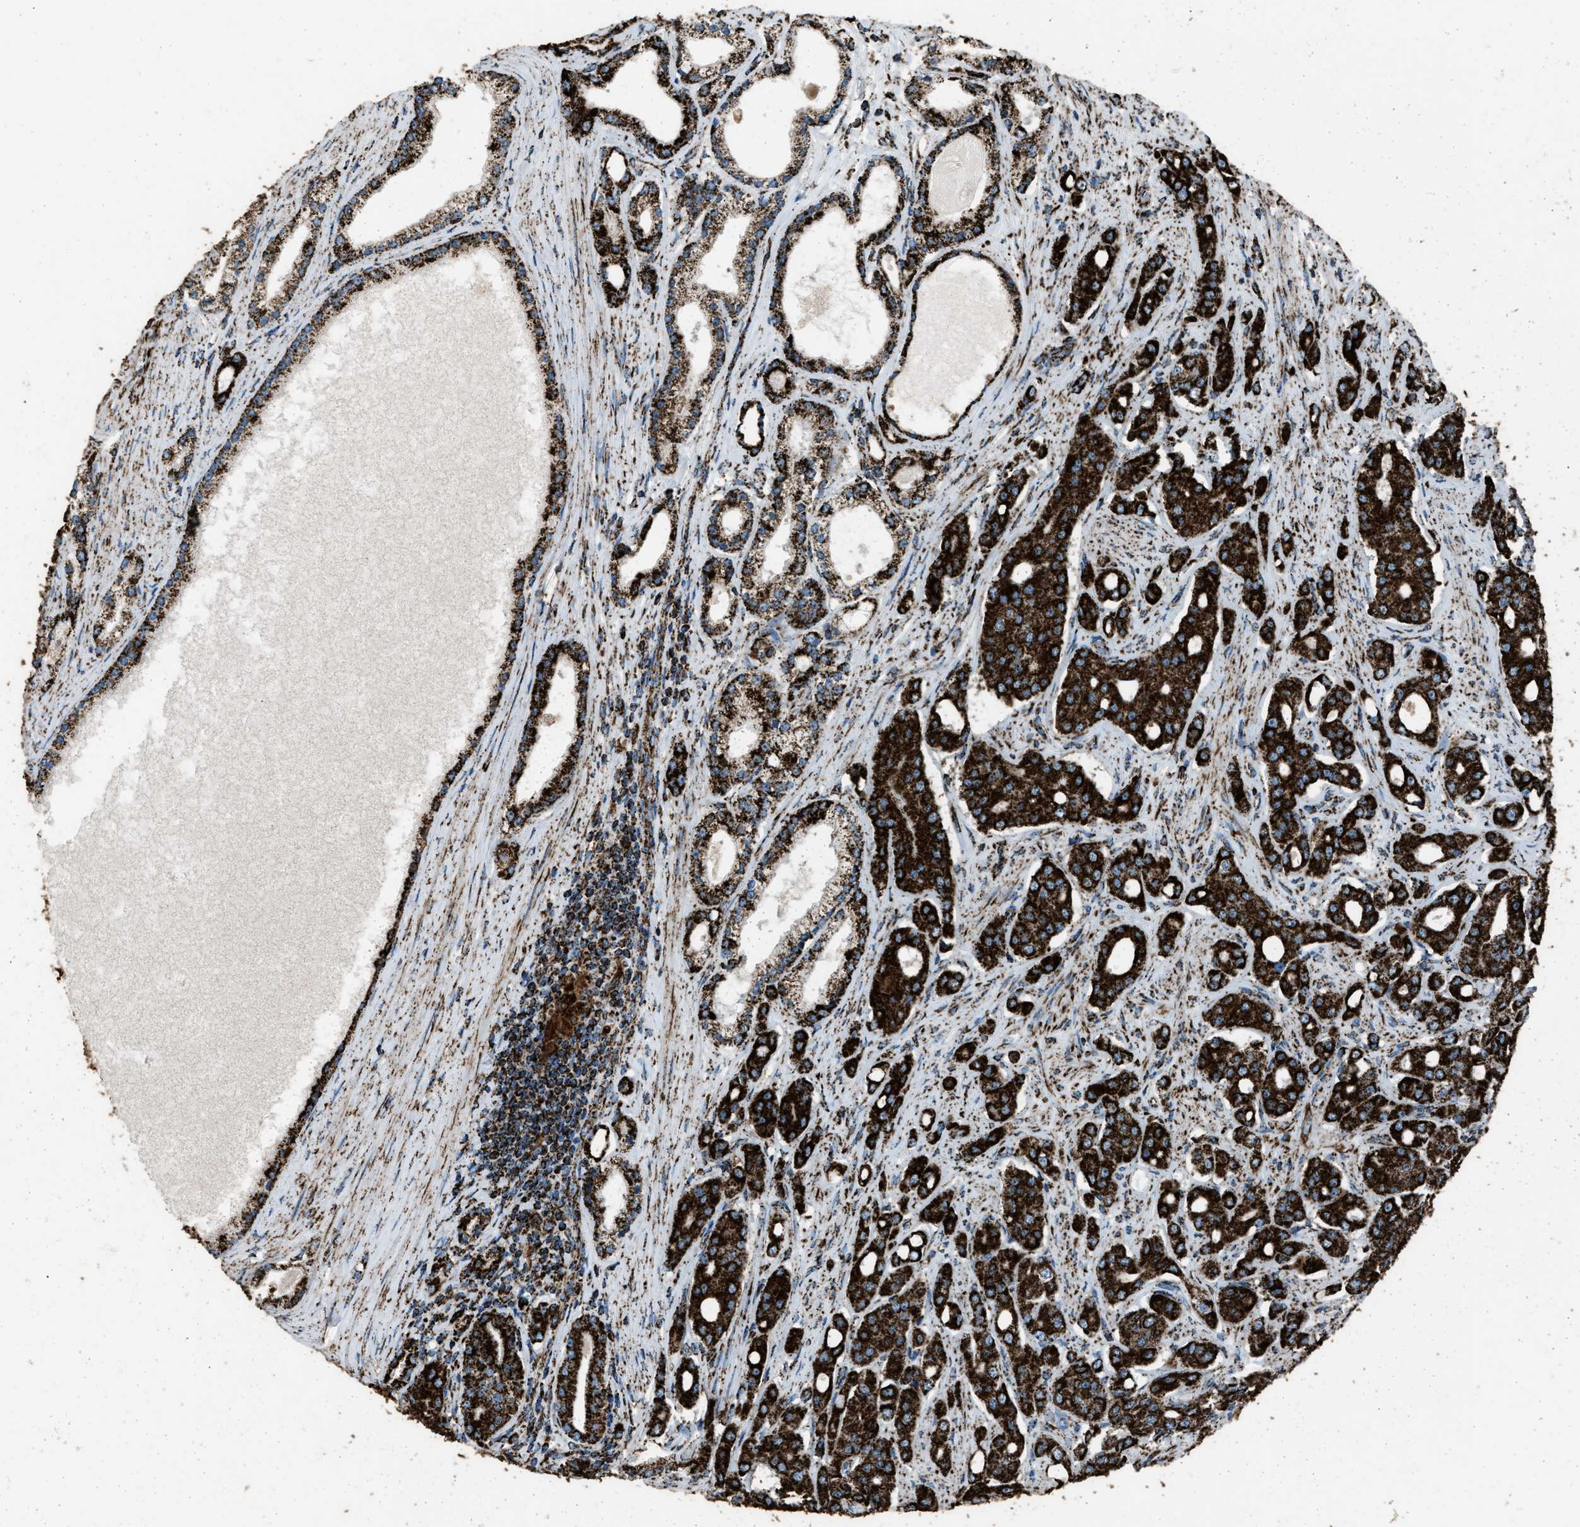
{"staining": {"intensity": "strong", "quantity": ">75%", "location": "cytoplasmic/membranous"}, "tissue": "prostate cancer", "cell_type": "Tumor cells", "image_type": "cancer", "snomed": [{"axis": "morphology", "description": "Adenocarcinoma, High grade"}, {"axis": "topography", "description": "Prostate"}], "caption": "Immunohistochemistry histopathology image of prostate cancer stained for a protein (brown), which displays high levels of strong cytoplasmic/membranous staining in about >75% of tumor cells.", "gene": "MDH2", "patient": {"sex": "male", "age": 71}}